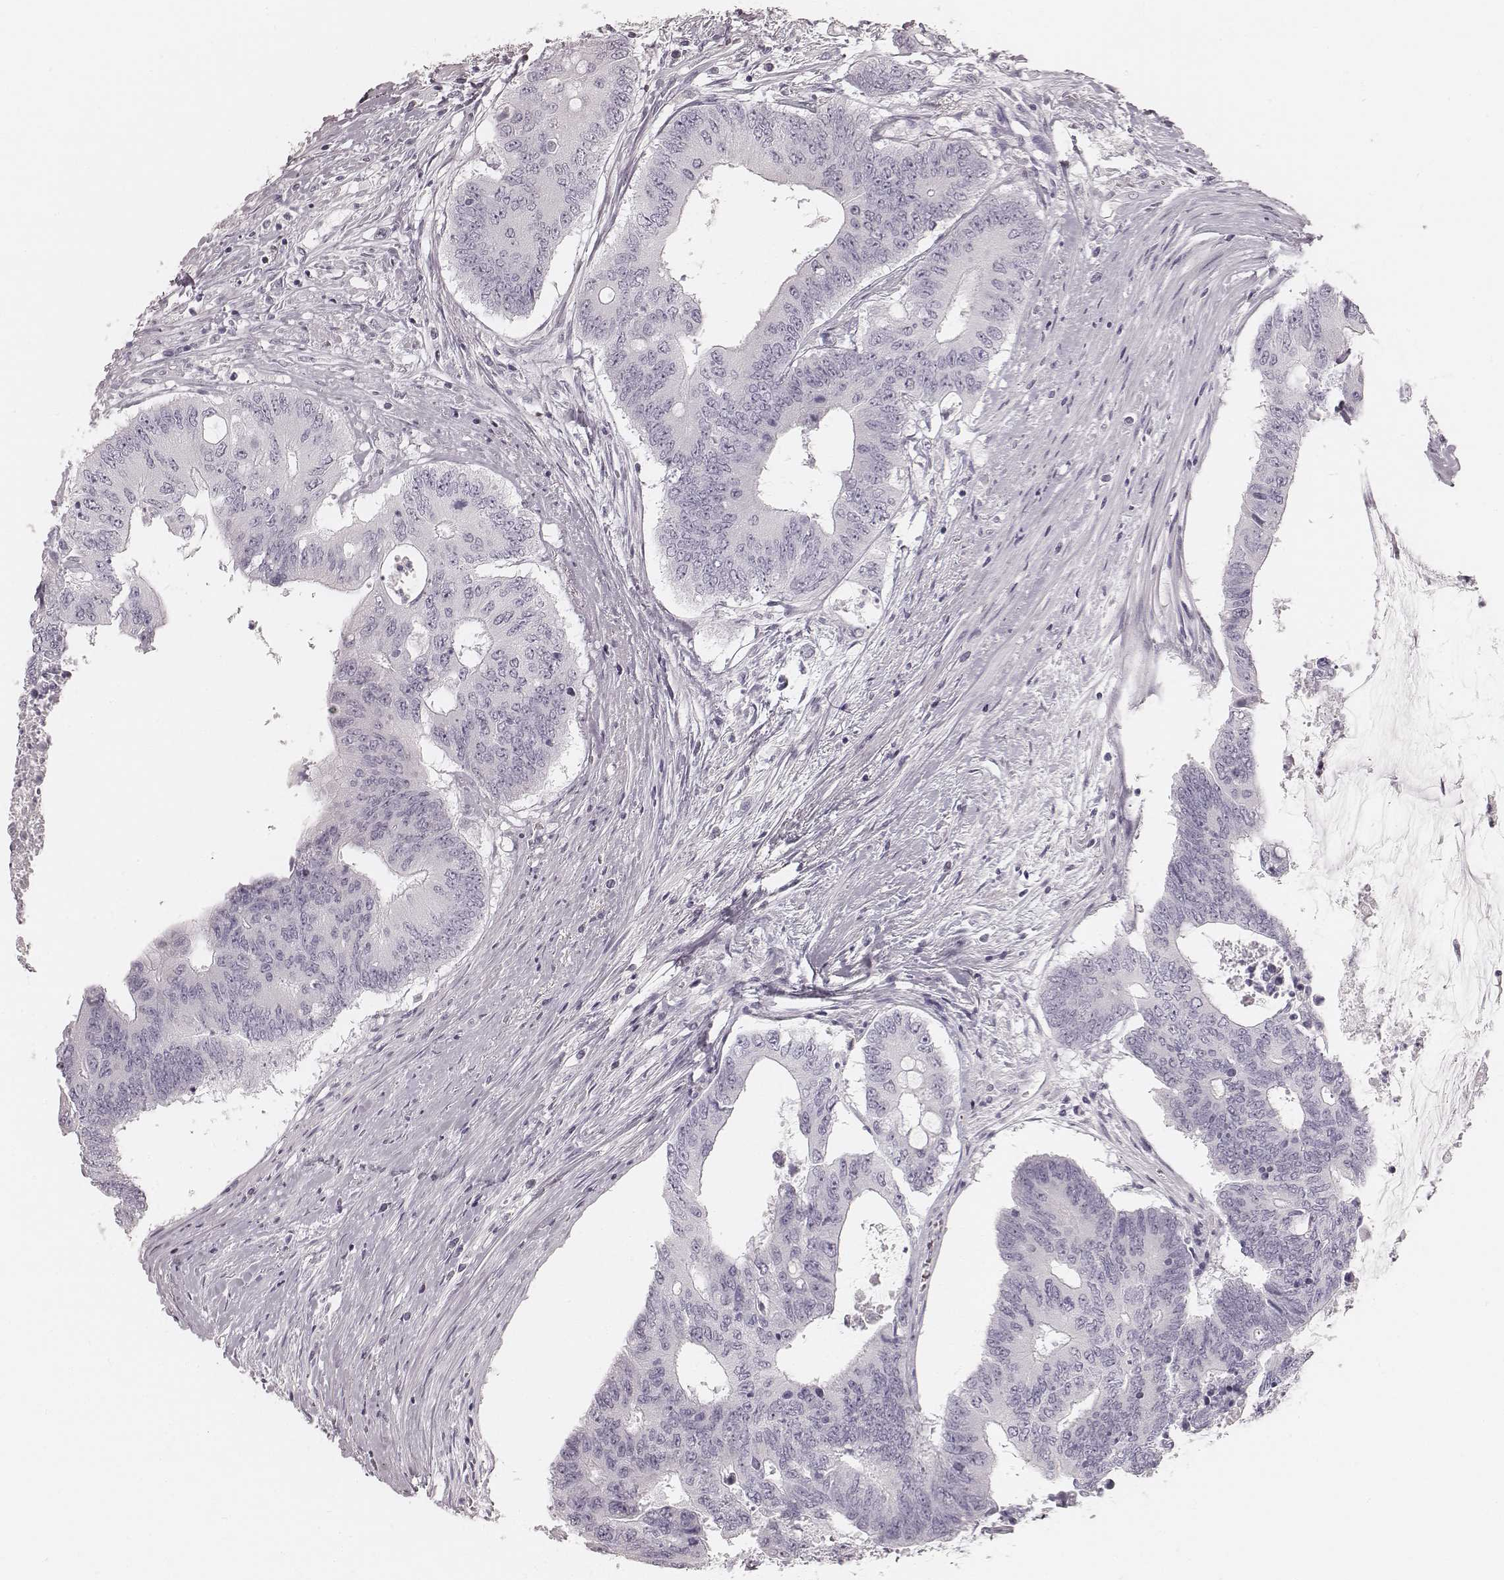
{"staining": {"intensity": "negative", "quantity": "none", "location": "none"}, "tissue": "colorectal cancer", "cell_type": "Tumor cells", "image_type": "cancer", "snomed": [{"axis": "morphology", "description": "Adenocarcinoma, NOS"}, {"axis": "topography", "description": "Rectum"}], "caption": "High magnification brightfield microscopy of colorectal adenocarcinoma stained with DAB (brown) and counterstained with hematoxylin (blue): tumor cells show no significant expression. Brightfield microscopy of IHC stained with DAB (brown) and hematoxylin (blue), captured at high magnification.", "gene": "KRT34", "patient": {"sex": "male", "age": 59}}